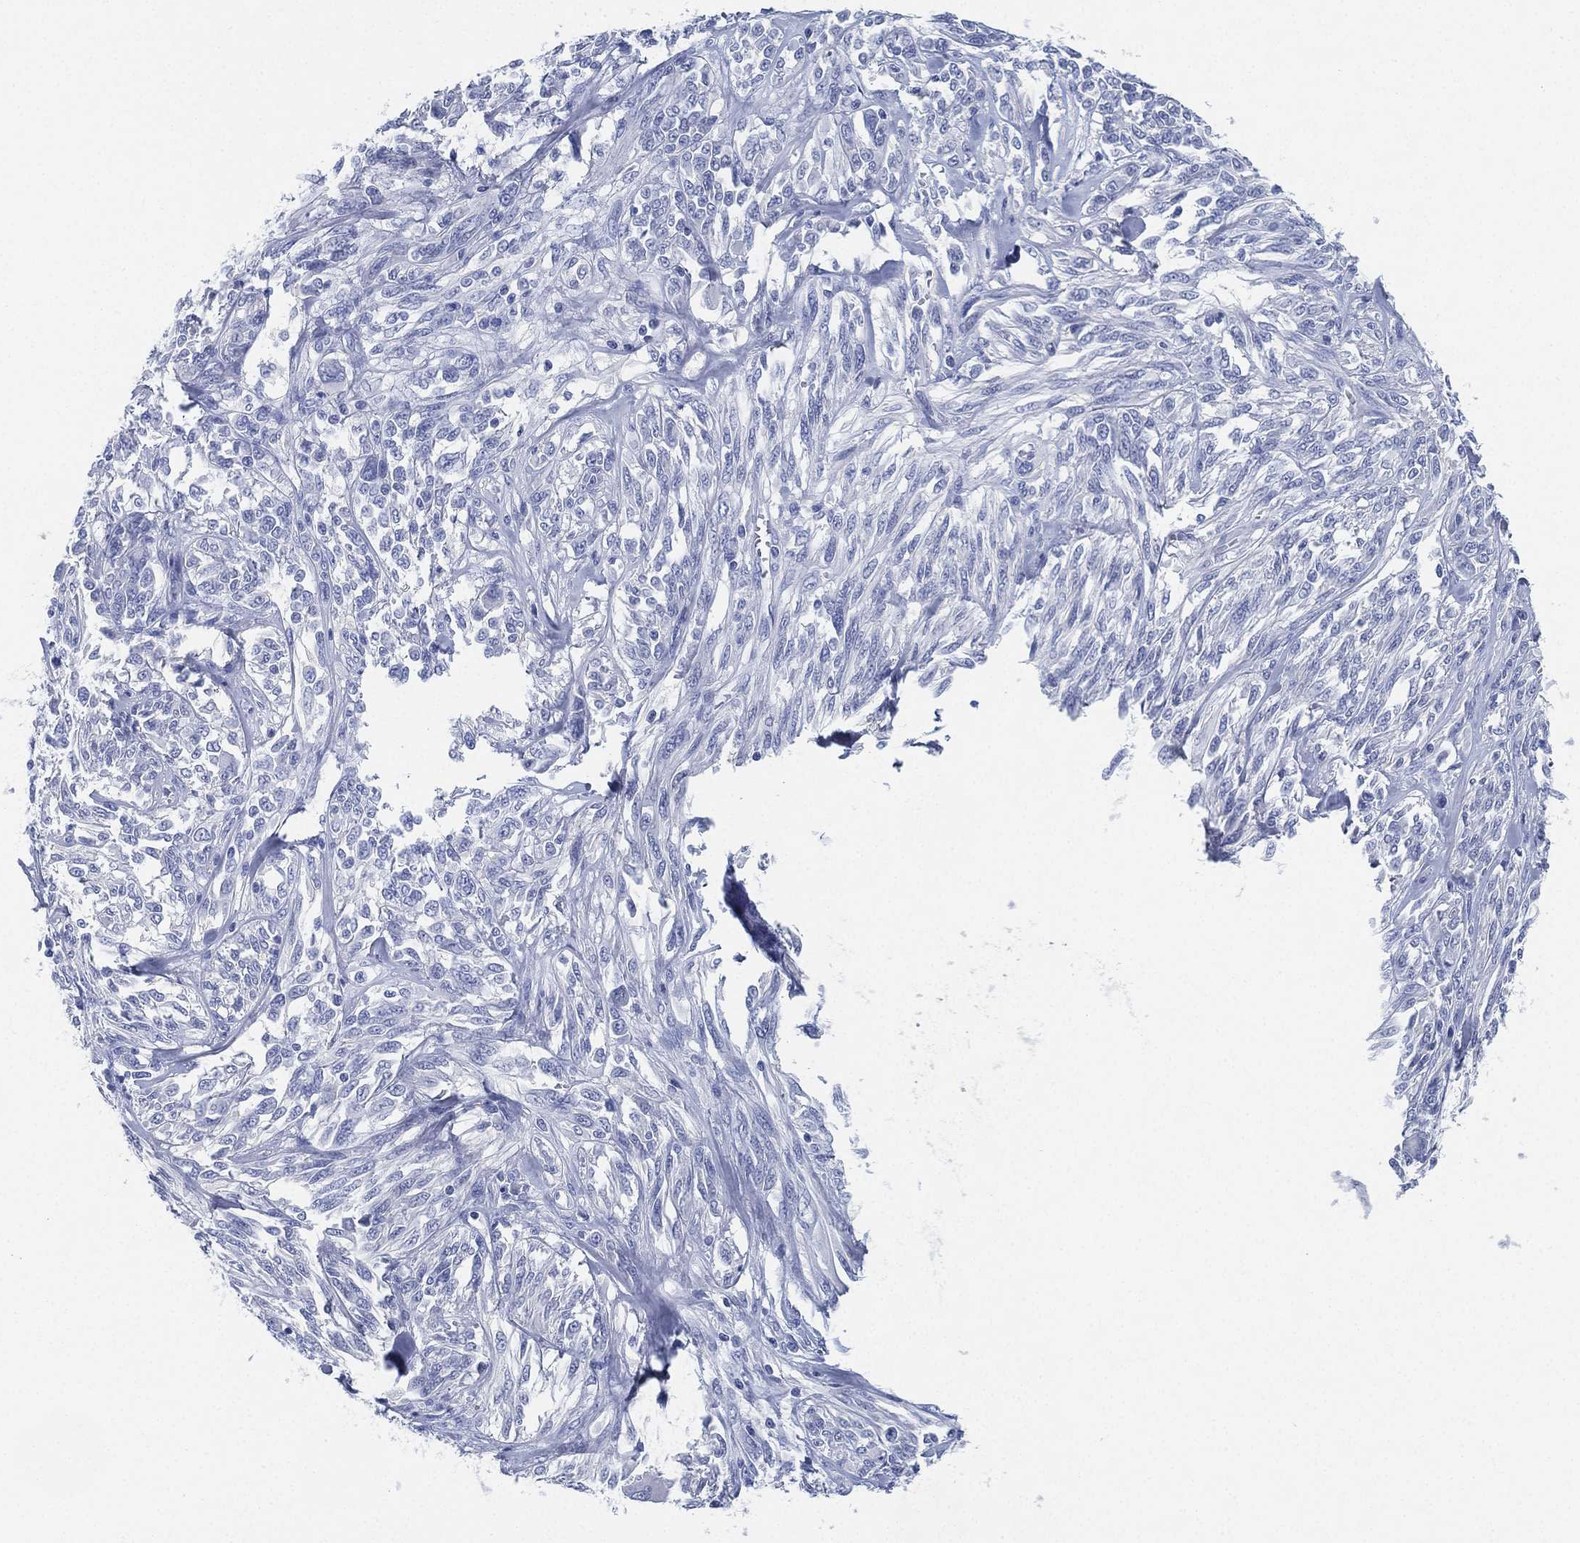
{"staining": {"intensity": "negative", "quantity": "none", "location": "none"}, "tissue": "melanoma", "cell_type": "Tumor cells", "image_type": "cancer", "snomed": [{"axis": "morphology", "description": "Malignant melanoma, NOS"}, {"axis": "topography", "description": "Skin"}], "caption": "Tumor cells are negative for protein expression in human malignant melanoma. Brightfield microscopy of immunohistochemistry (IHC) stained with DAB (brown) and hematoxylin (blue), captured at high magnification.", "gene": "DEFB121", "patient": {"sex": "female", "age": 91}}